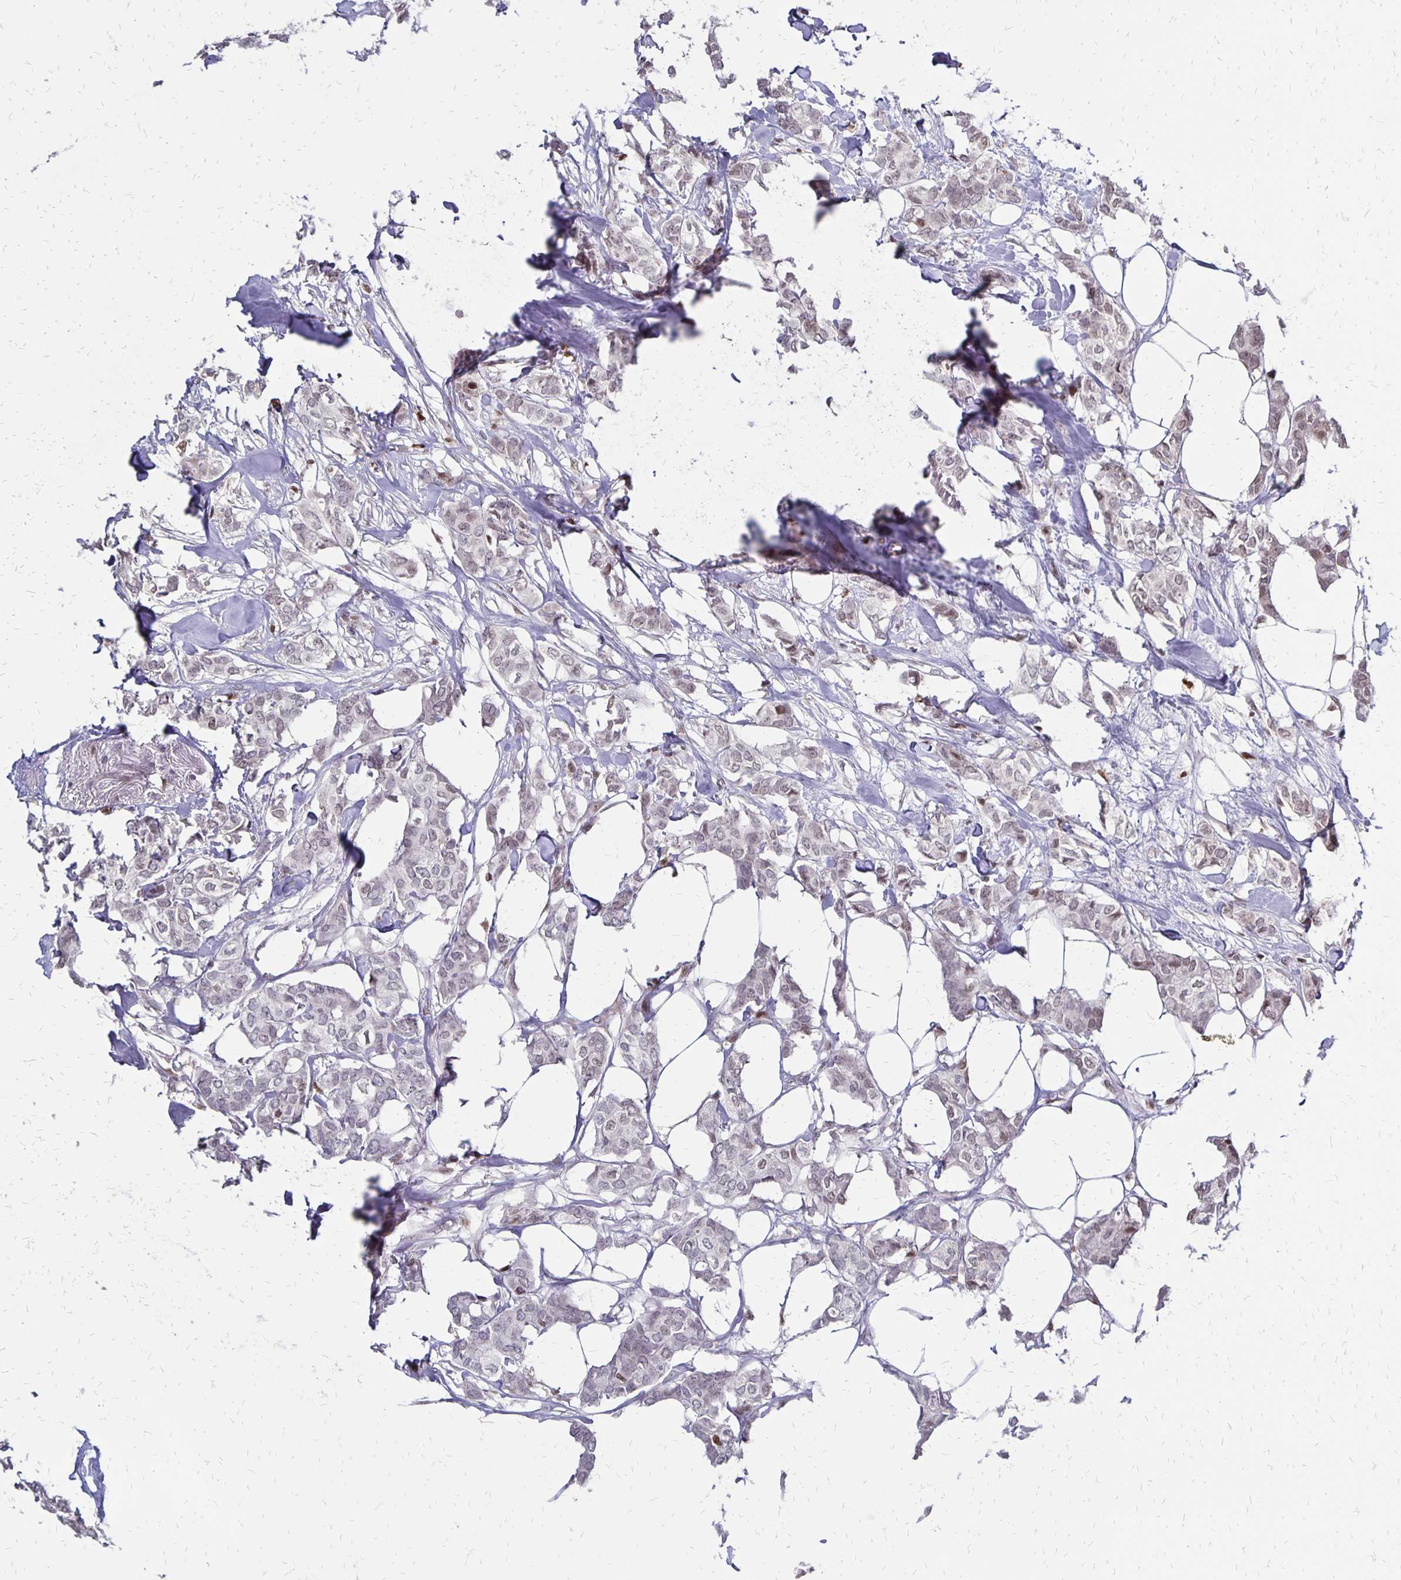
{"staining": {"intensity": "weak", "quantity": "25%-75%", "location": "nuclear"}, "tissue": "breast cancer", "cell_type": "Tumor cells", "image_type": "cancer", "snomed": [{"axis": "morphology", "description": "Duct carcinoma"}, {"axis": "topography", "description": "Breast"}], "caption": "Weak nuclear positivity for a protein is appreciated in approximately 25%-75% of tumor cells of breast intraductal carcinoma using immunohistochemistry.", "gene": "DCK", "patient": {"sex": "female", "age": 62}}